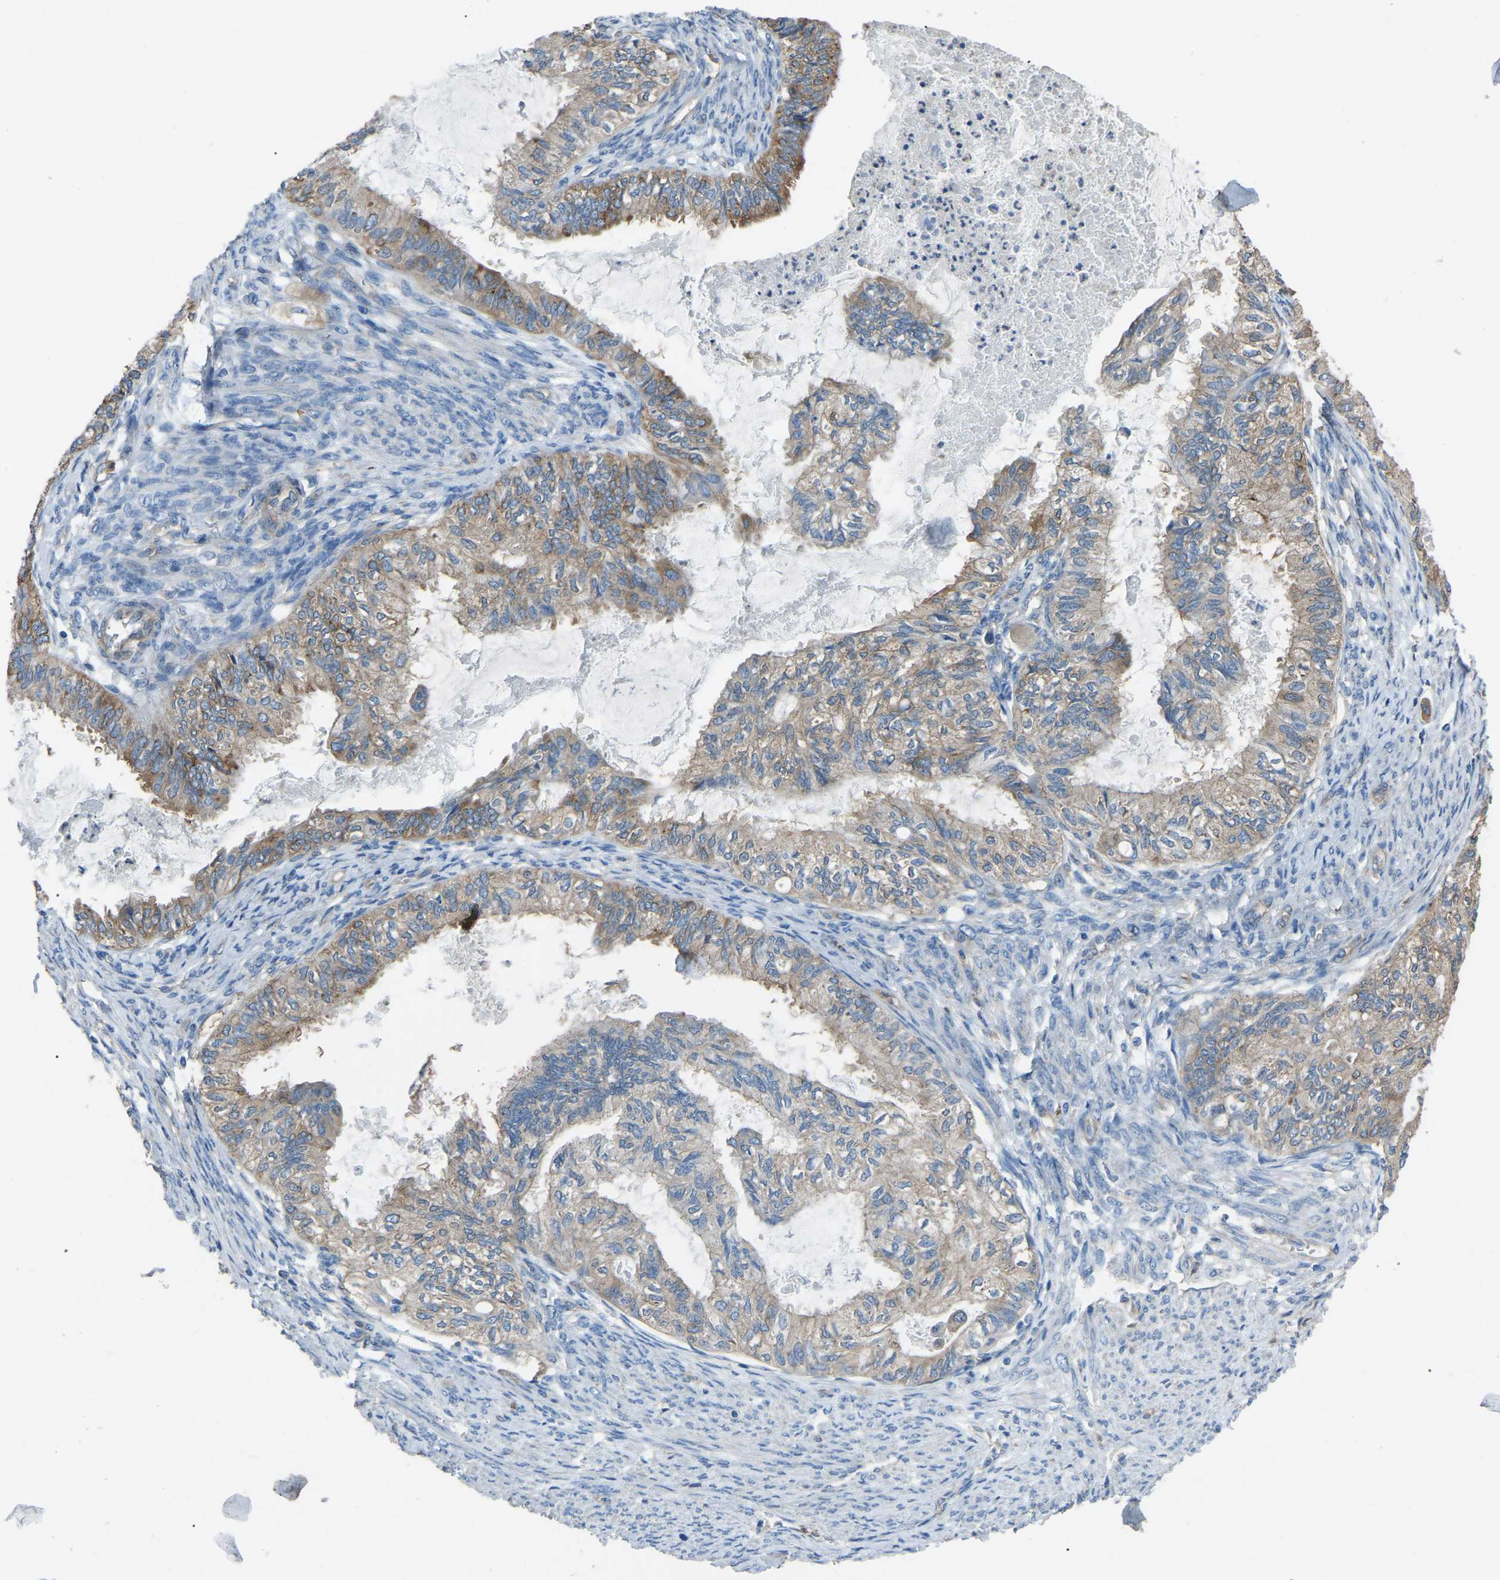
{"staining": {"intensity": "moderate", "quantity": ">75%", "location": "cytoplasmic/membranous"}, "tissue": "cervical cancer", "cell_type": "Tumor cells", "image_type": "cancer", "snomed": [{"axis": "morphology", "description": "Normal tissue, NOS"}, {"axis": "morphology", "description": "Adenocarcinoma, NOS"}, {"axis": "topography", "description": "Cervix"}, {"axis": "topography", "description": "Endometrium"}], "caption": "Immunohistochemistry (IHC) micrograph of human cervical cancer (adenocarcinoma) stained for a protein (brown), which shows medium levels of moderate cytoplasmic/membranous positivity in about >75% of tumor cells.", "gene": "AIMP1", "patient": {"sex": "female", "age": 86}}